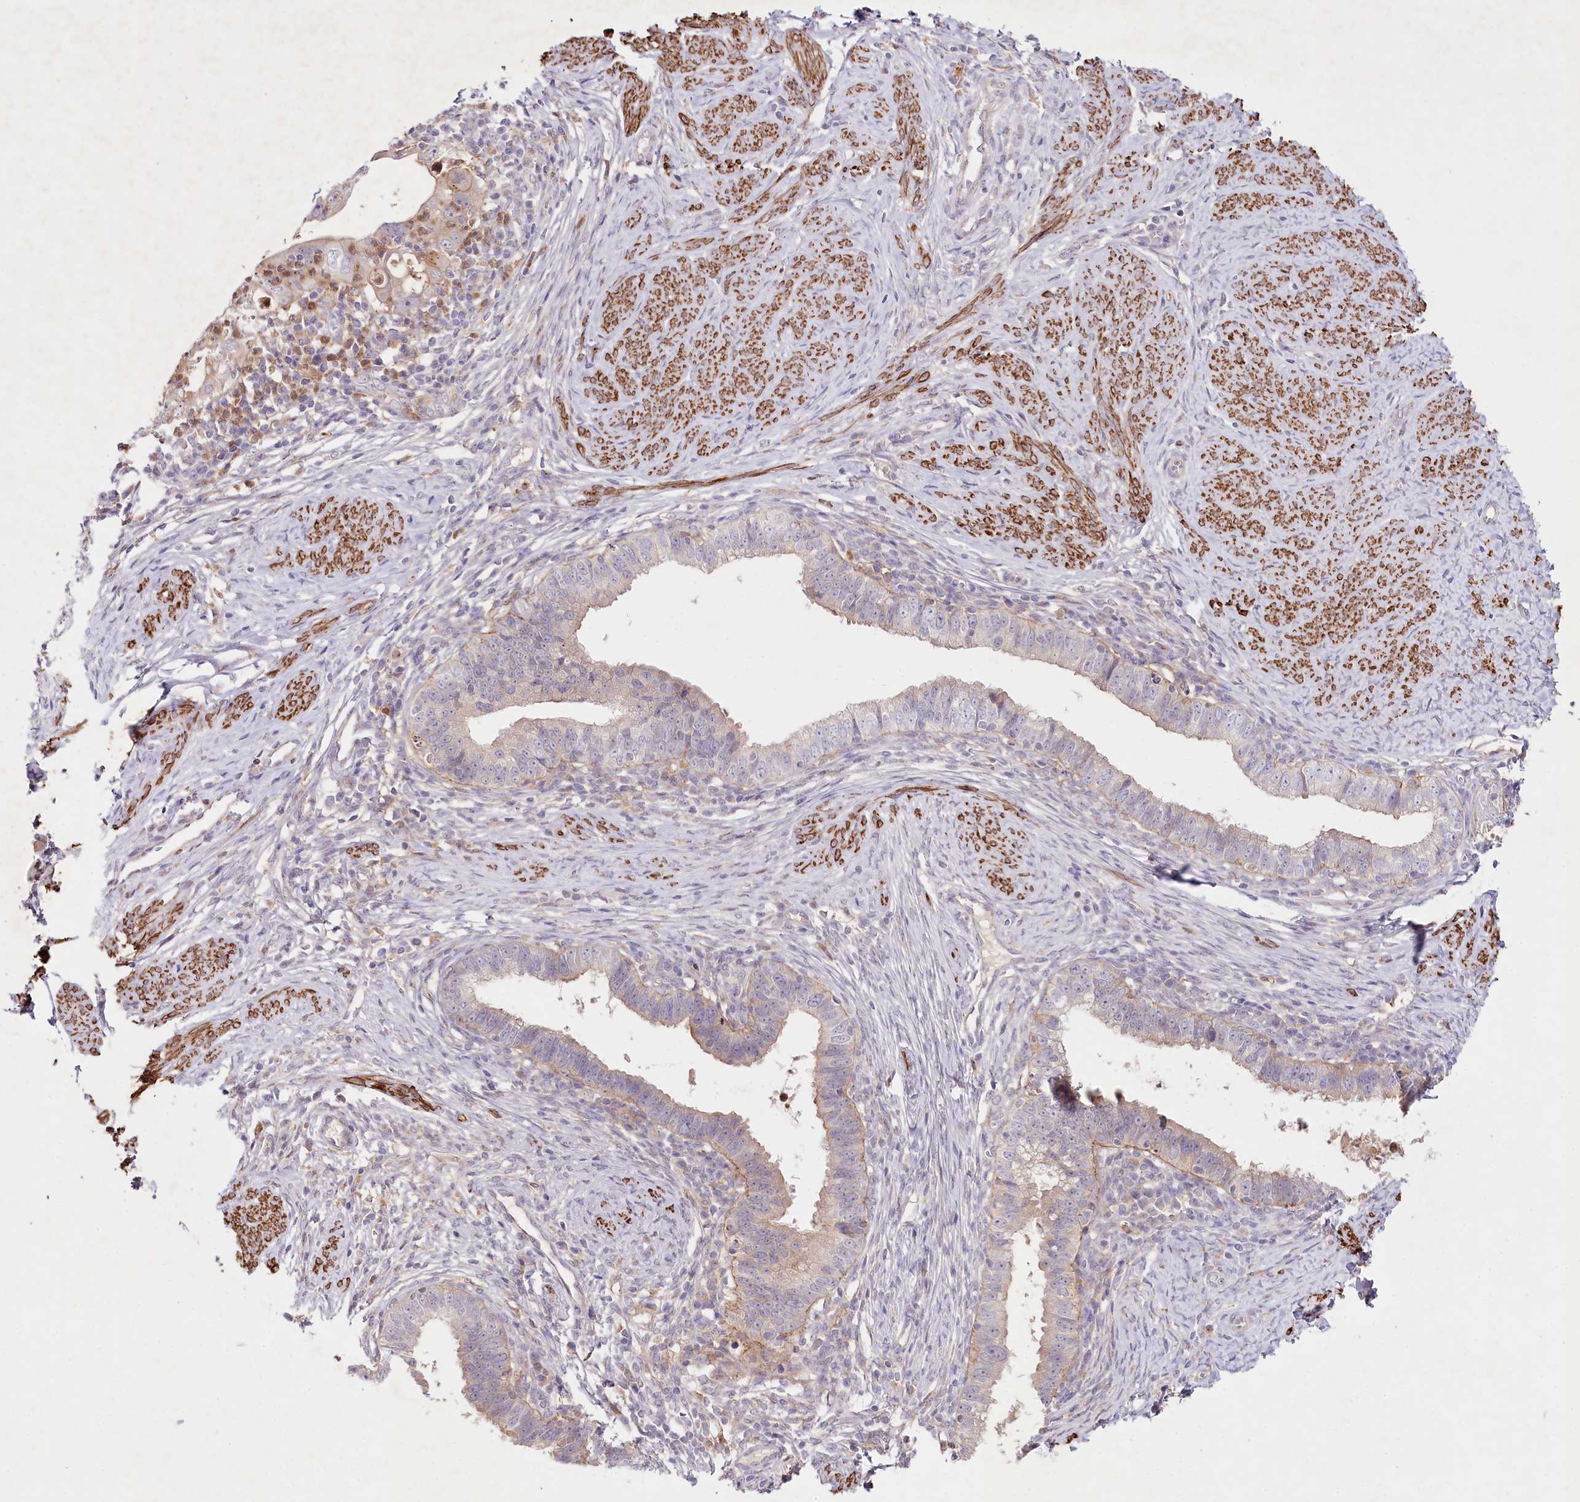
{"staining": {"intensity": "weak", "quantity": "<25%", "location": "cytoplasmic/membranous"}, "tissue": "cervical cancer", "cell_type": "Tumor cells", "image_type": "cancer", "snomed": [{"axis": "morphology", "description": "Adenocarcinoma, NOS"}, {"axis": "topography", "description": "Cervix"}], "caption": "High magnification brightfield microscopy of adenocarcinoma (cervical) stained with DAB (3,3'-diaminobenzidine) (brown) and counterstained with hematoxylin (blue): tumor cells show no significant positivity.", "gene": "ALDH3B1", "patient": {"sex": "female", "age": 36}}